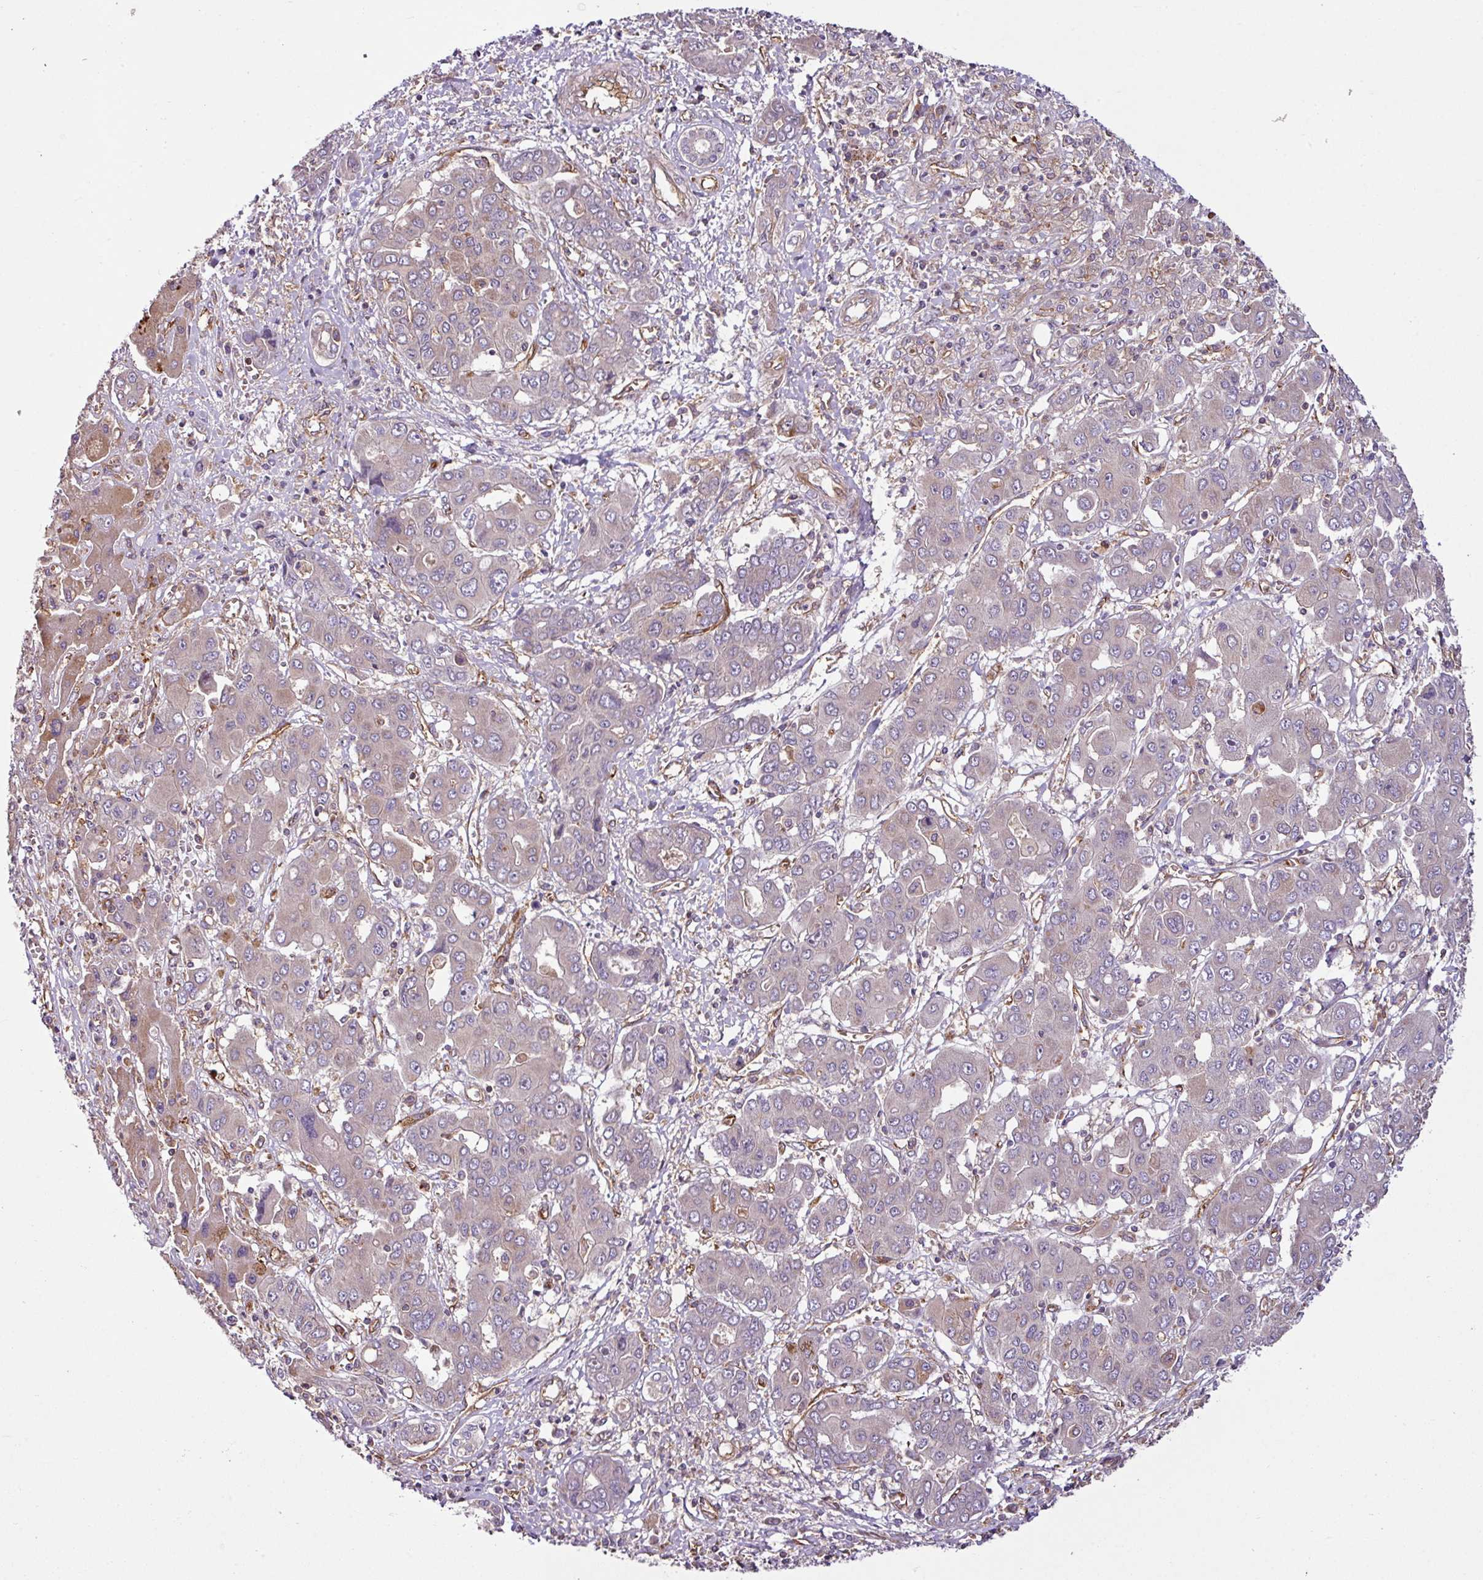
{"staining": {"intensity": "weak", "quantity": "<25%", "location": "cytoplasmic/membranous"}, "tissue": "liver cancer", "cell_type": "Tumor cells", "image_type": "cancer", "snomed": [{"axis": "morphology", "description": "Cholangiocarcinoma"}, {"axis": "topography", "description": "Liver"}], "caption": "Tumor cells show no significant positivity in liver cancer.", "gene": "ZNF106", "patient": {"sex": "male", "age": 67}}